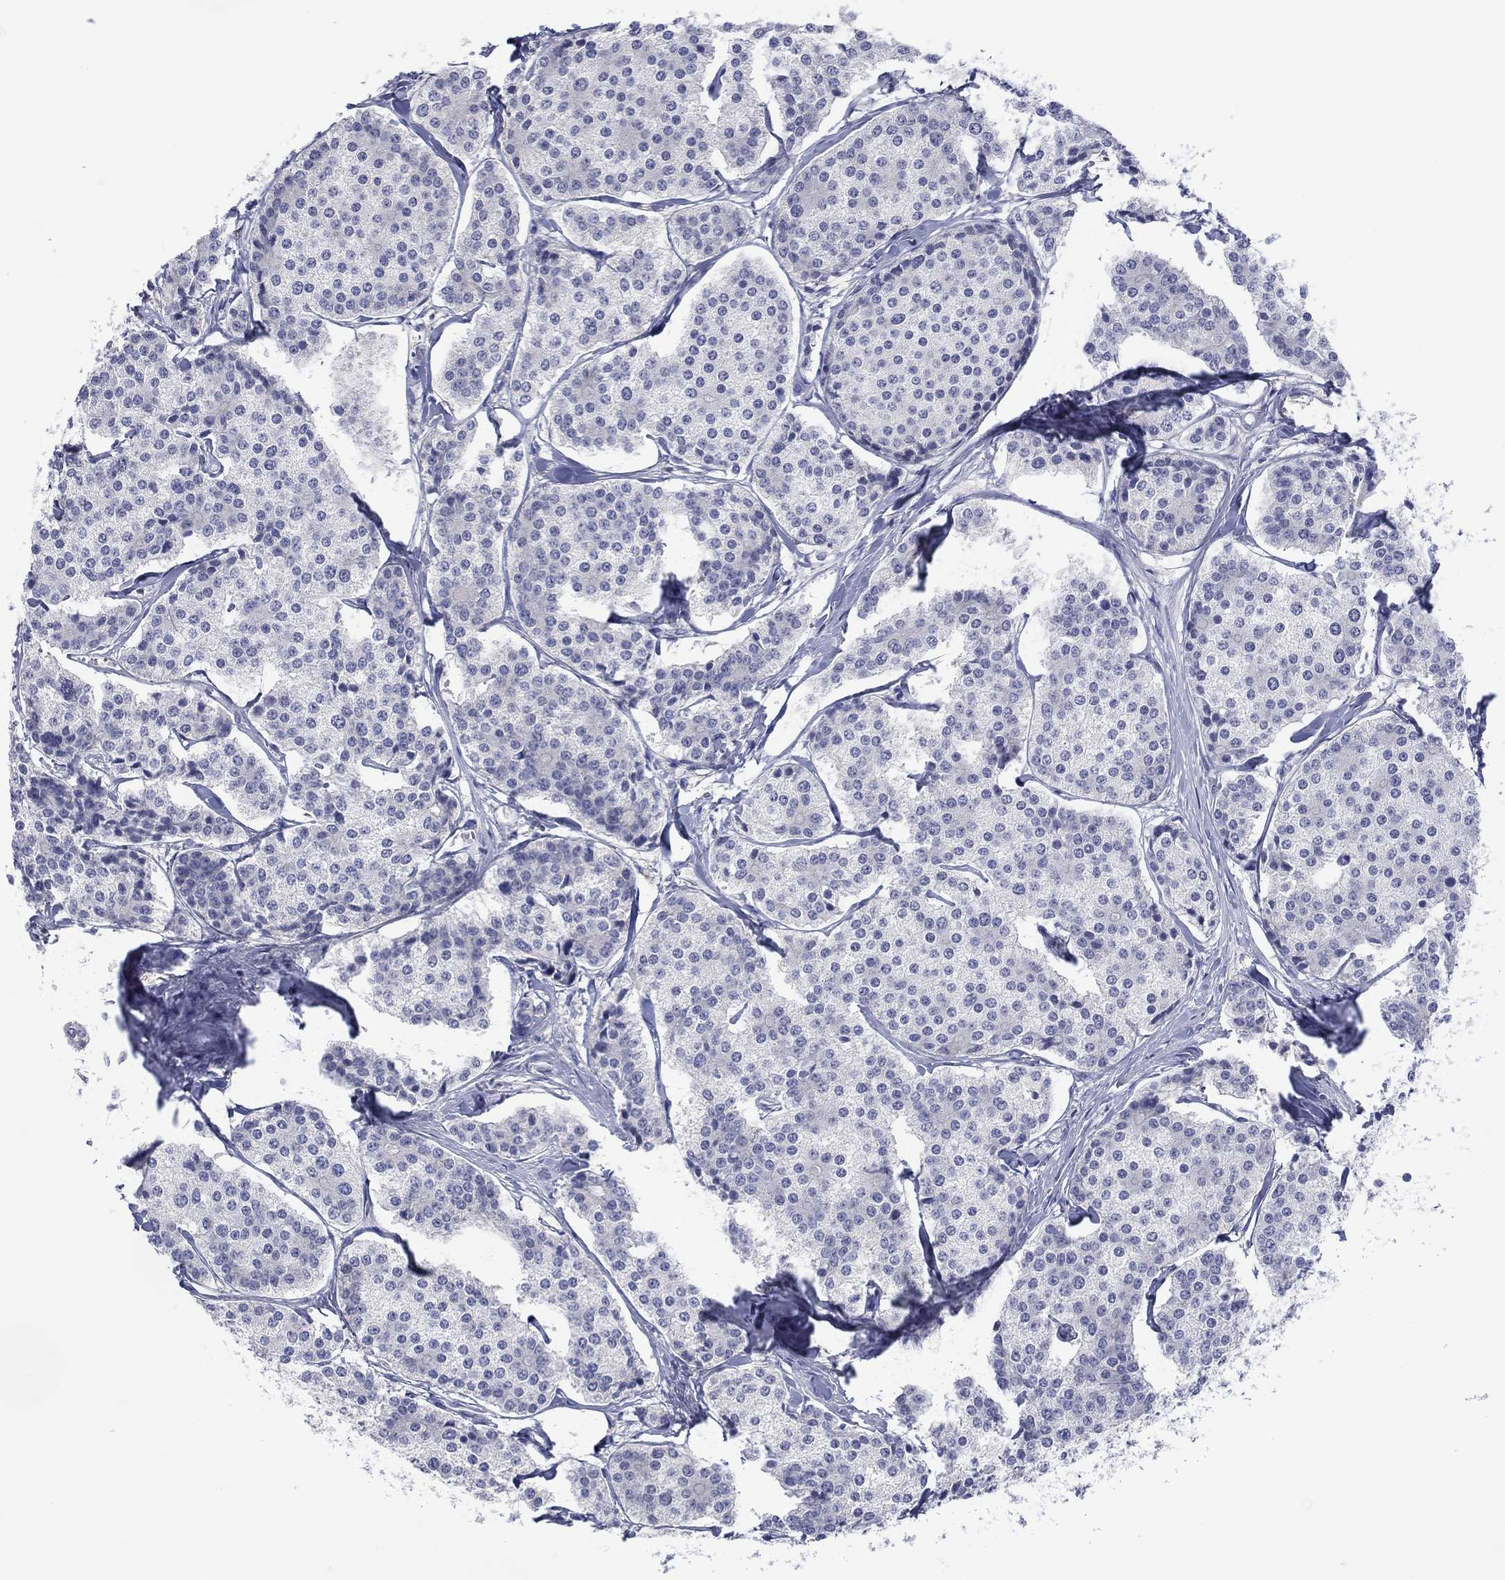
{"staining": {"intensity": "negative", "quantity": "none", "location": "none"}, "tissue": "carcinoid", "cell_type": "Tumor cells", "image_type": "cancer", "snomed": [{"axis": "morphology", "description": "Carcinoid, malignant, NOS"}, {"axis": "topography", "description": "Small intestine"}], "caption": "DAB immunohistochemical staining of human carcinoid (malignant) displays no significant expression in tumor cells.", "gene": "CYP2B6", "patient": {"sex": "female", "age": 65}}